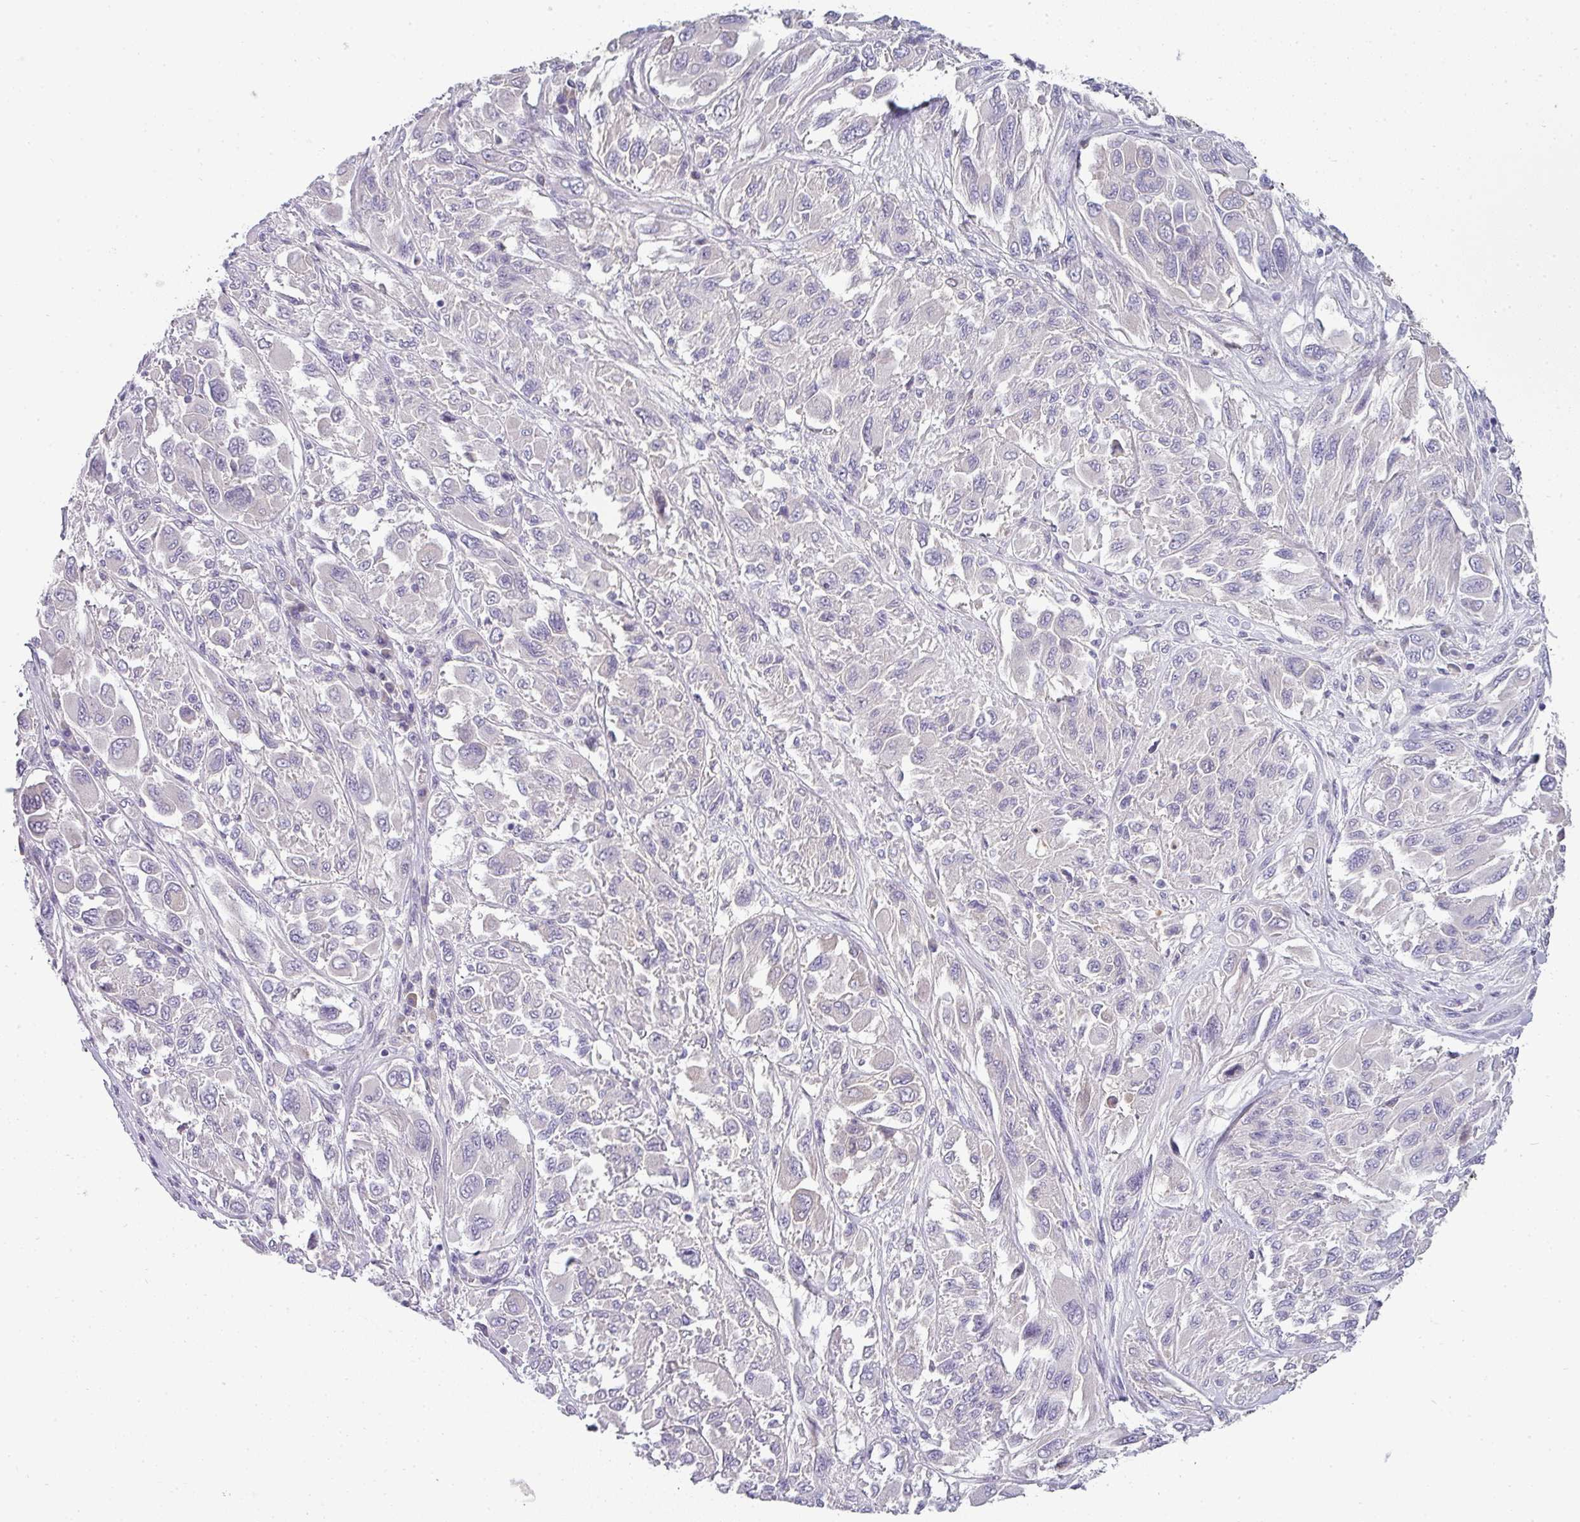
{"staining": {"intensity": "negative", "quantity": "none", "location": "none"}, "tissue": "melanoma", "cell_type": "Tumor cells", "image_type": "cancer", "snomed": [{"axis": "morphology", "description": "Malignant melanoma, NOS"}, {"axis": "topography", "description": "Skin"}], "caption": "DAB immunohistochemical staining of melanoma demonstrates no significant positivity in tumor cells.", "gene": "ASXL3", "patient": {"sex": "female", "age": 91}}